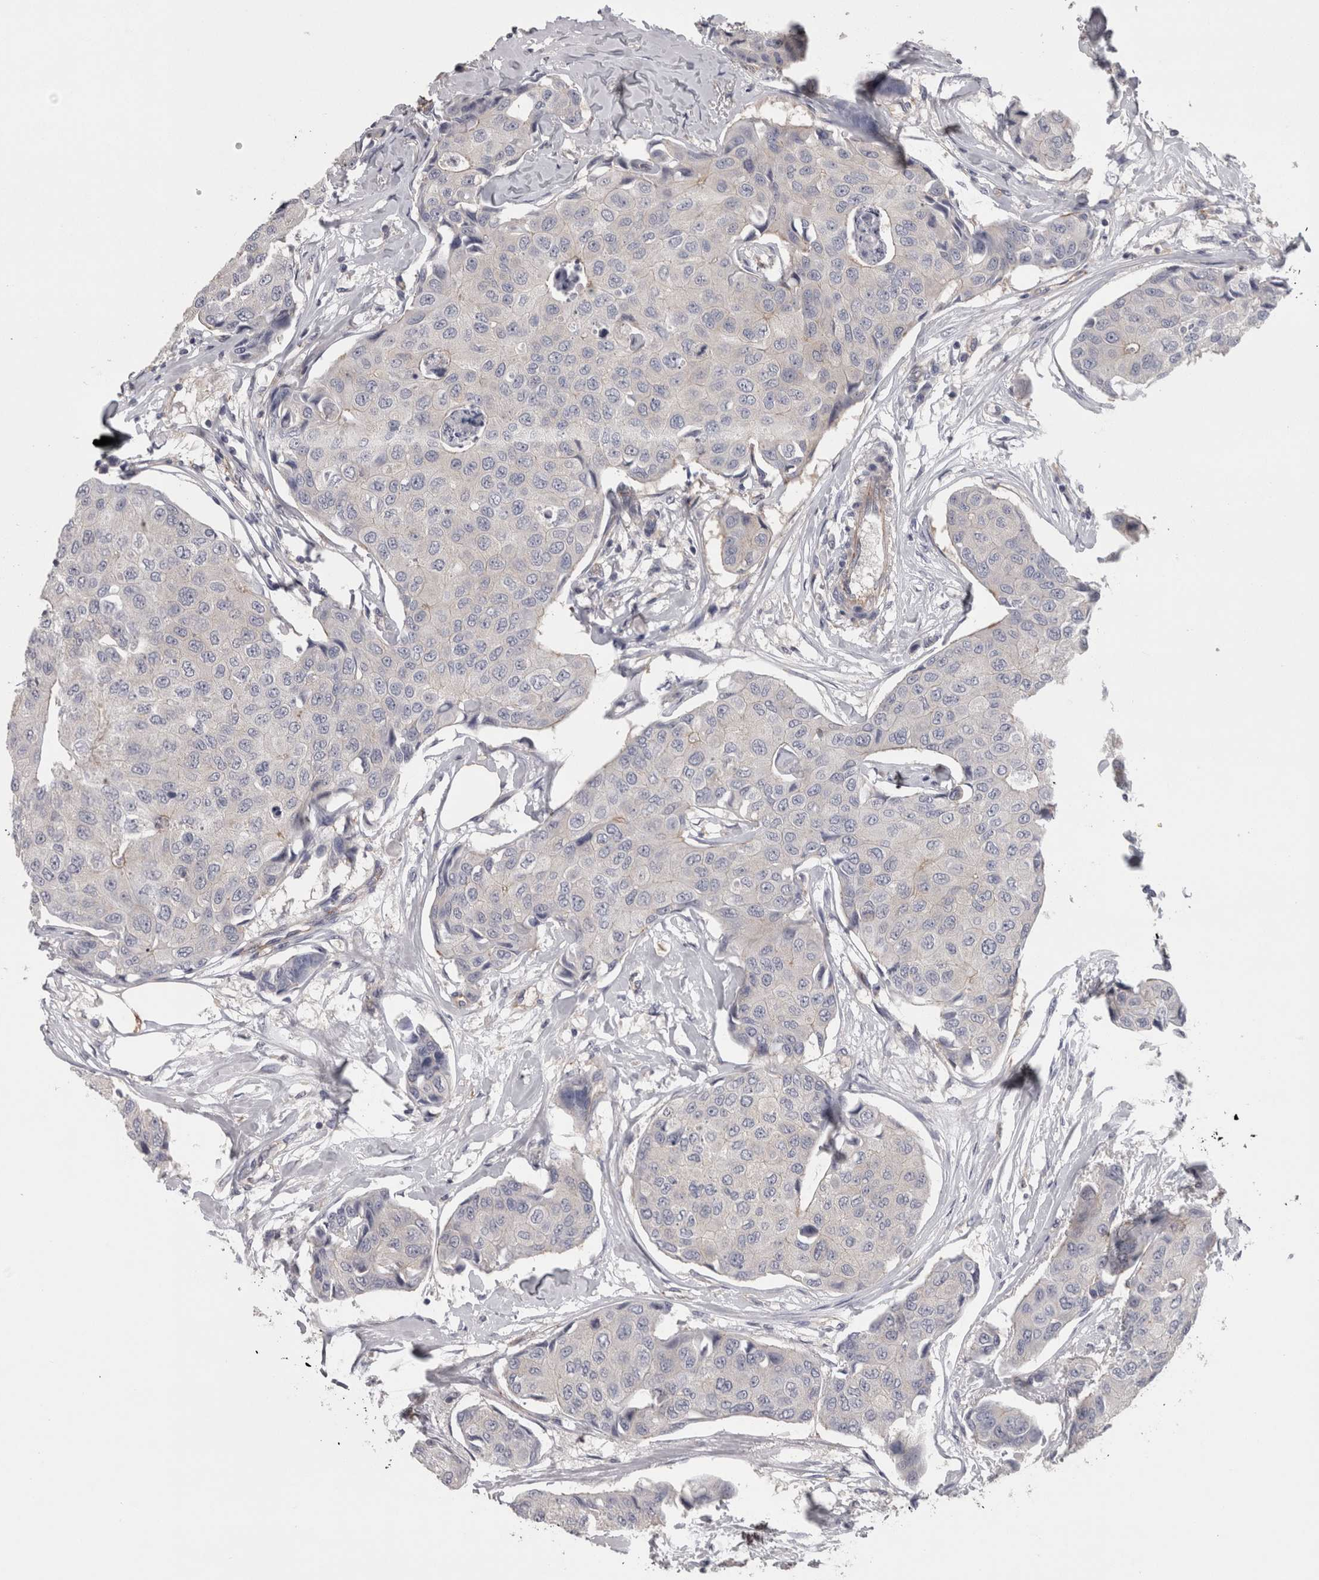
{"staining": {"intensity": "negative", "quantity": "none", "location": "none"}, "tissue": "breast cancer", "cell_type": "Tumor cells", "image_type": "cancer", "snomed": [{"axis": "morphology", "description": "Duct carcinoma"}, {"axis": "topography", "description": "Breast"}], "caption": "Breast cancer (invasive ductal carcinoma) stained for a protein using immunohistochemistry (IHC) exhibits no expression tumor cells.", "gene": "LYZL6", "patient": {"sex": "female", "age": 80}}